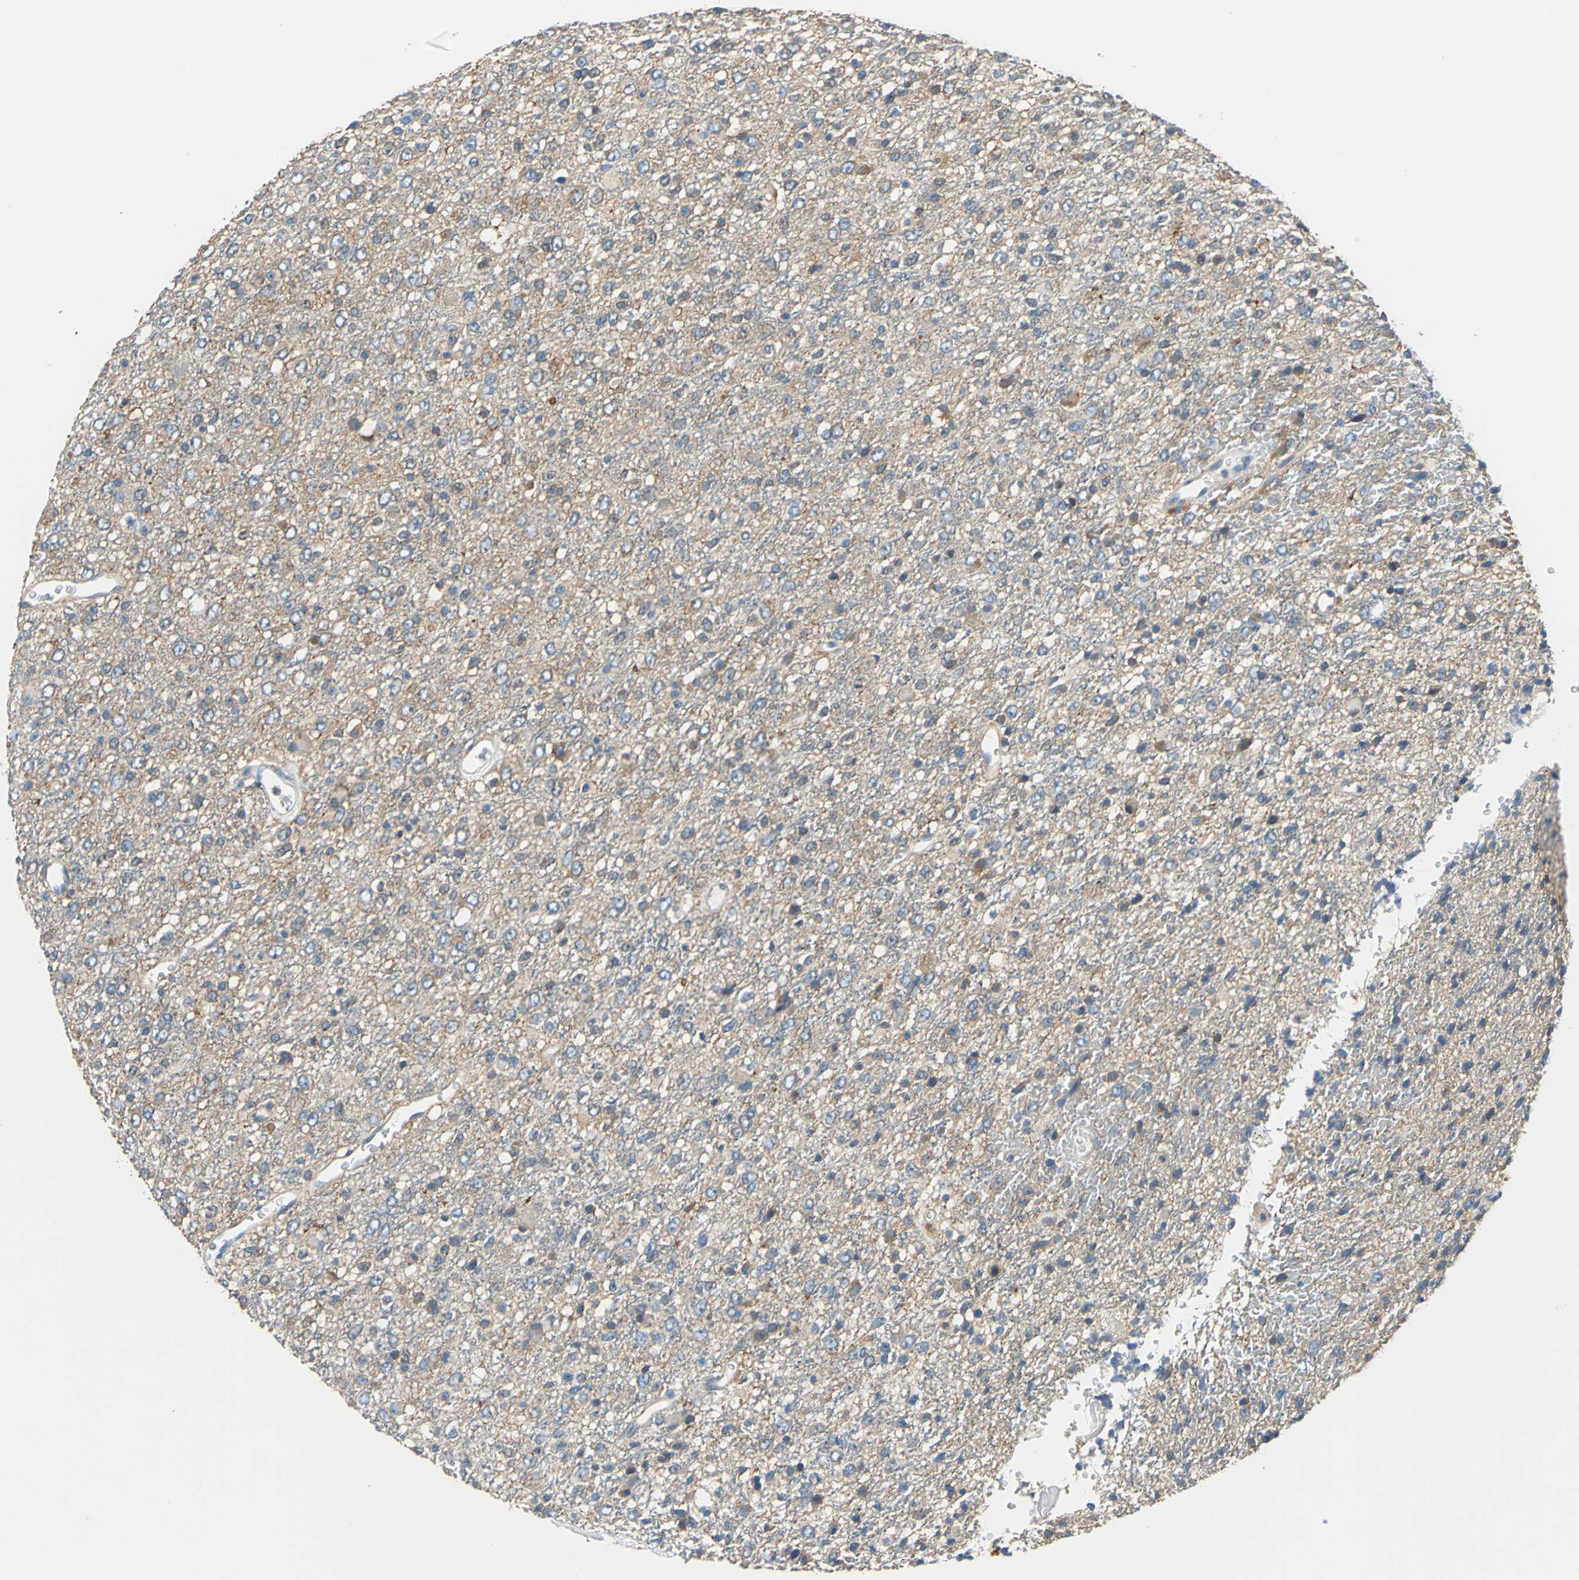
{"staining": {"intensity": "weak", "quantity": "25%-75%", "location": "cytoplasmic/membranous"}, "tissue": "glioma", "cell_type": "Tumor cells", "image_type": "cancer", "snomed": [{"axis": "morphology", "description": "Glioma, malignant, High grade"}, {"axis": "topography", "description": "pancreas cauda"}], "caption": "A brown stain highlights weak cytoplasmic/membranous staining of a protein in glioma tumor cells. The staining is performed using DAB brown chromogen to label protein expression. The nuclei are counter-stained blue using hematoxylin.", "gene": "PRKCA", "patient": {"sex": "male", "age": 60}}